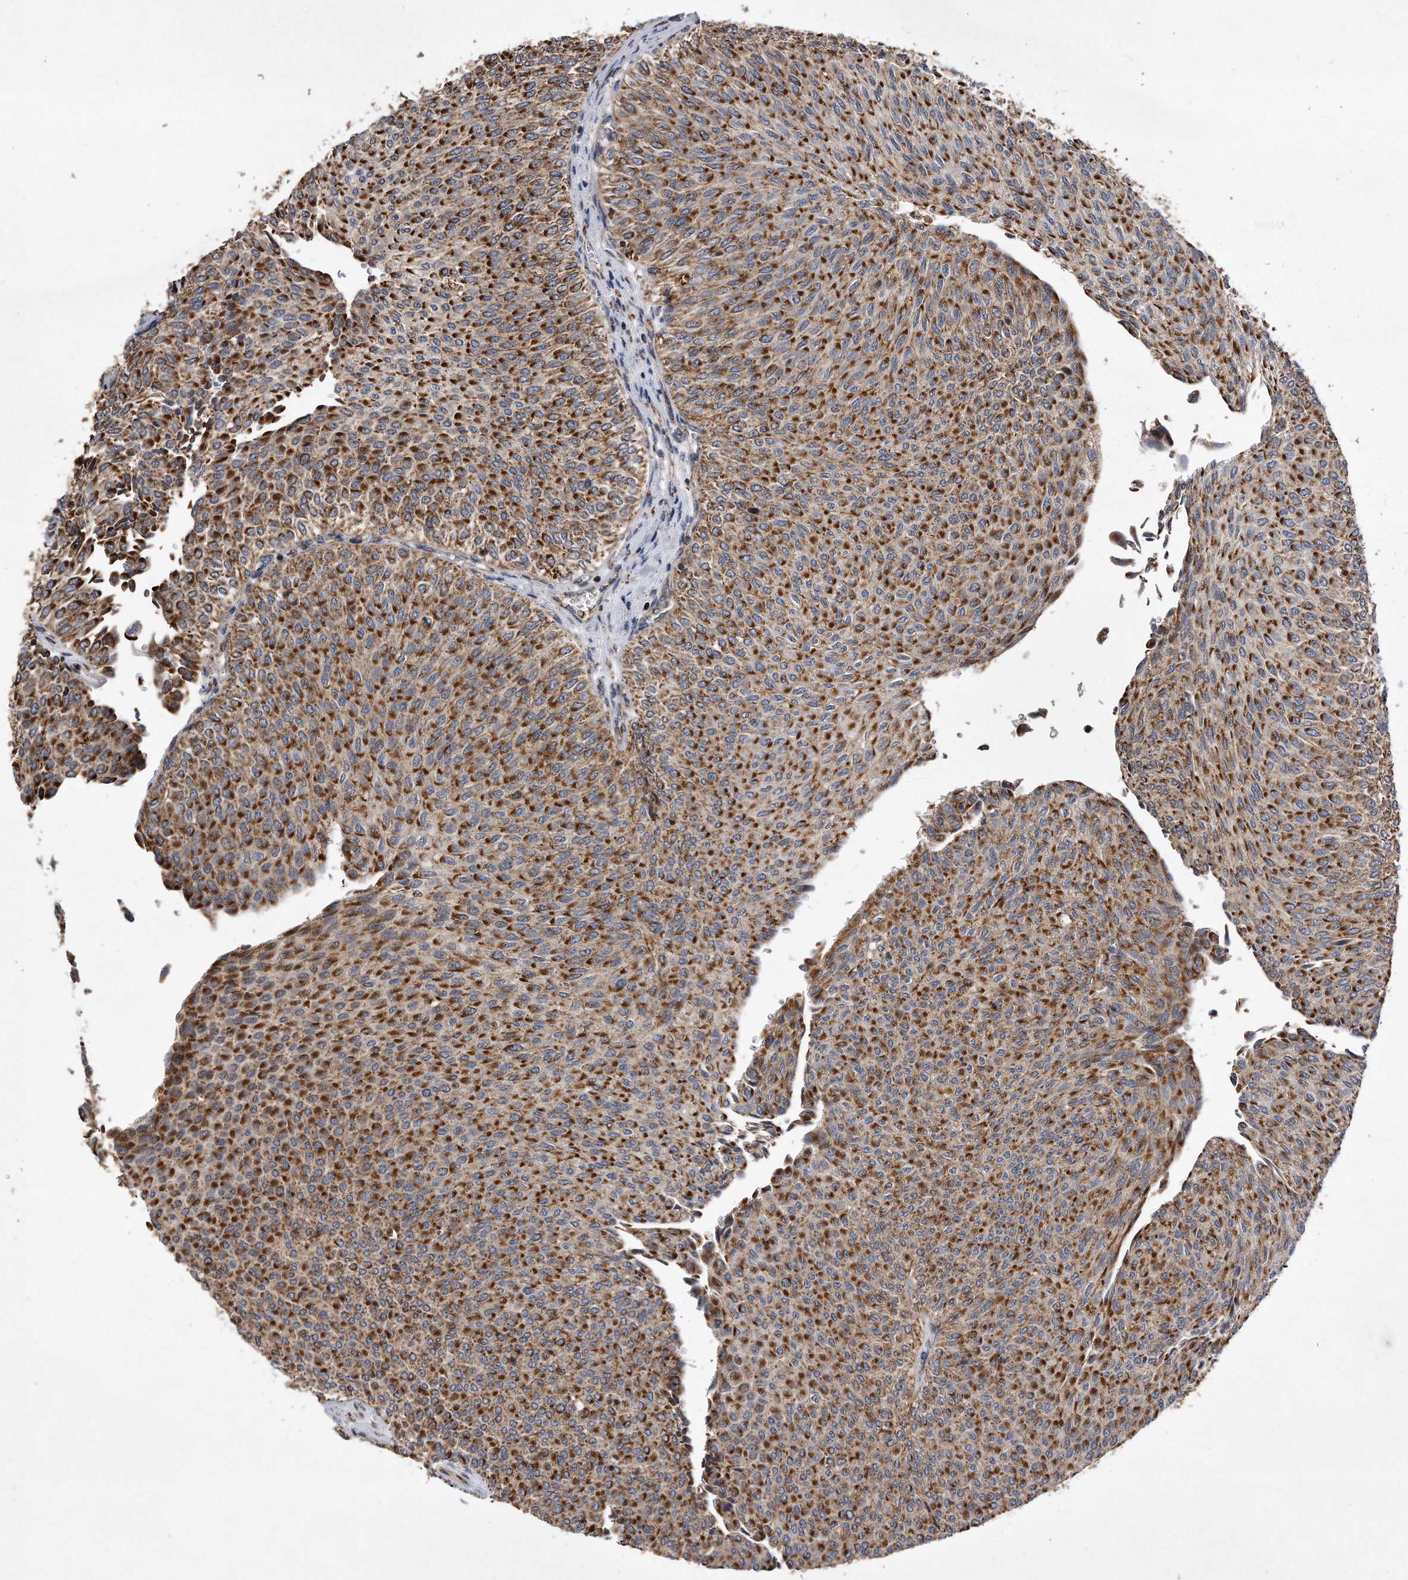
{"staining": {"intensity": "strong", "quantity": ">75%", "location": "cytoplasmic/membranous"}, "tissue": "urothelial cancer", "cell_type": "Tumor cells", "image_type": "cancer", "snomed": [{"axis": "morphology", "description": "Urothelial carcinoma, Low grade"}, {"axis": "topography", "description": "Urinary bladder"}], "caption": "IHC staining of urothelial cancer, which displays high levels of strong cytoplasmic/membranous positivity in about >75% of tumor cells indicating strong cytoplasmic/membranous protein staining. The staining was performed using DAB (3,3'-diaminobenzidine) (brown) for protein detection and nuclei were counterstained in hematoxylin (blue).", "gene": "PPP5C", "patient": {"sex": "male", "age": 78}}